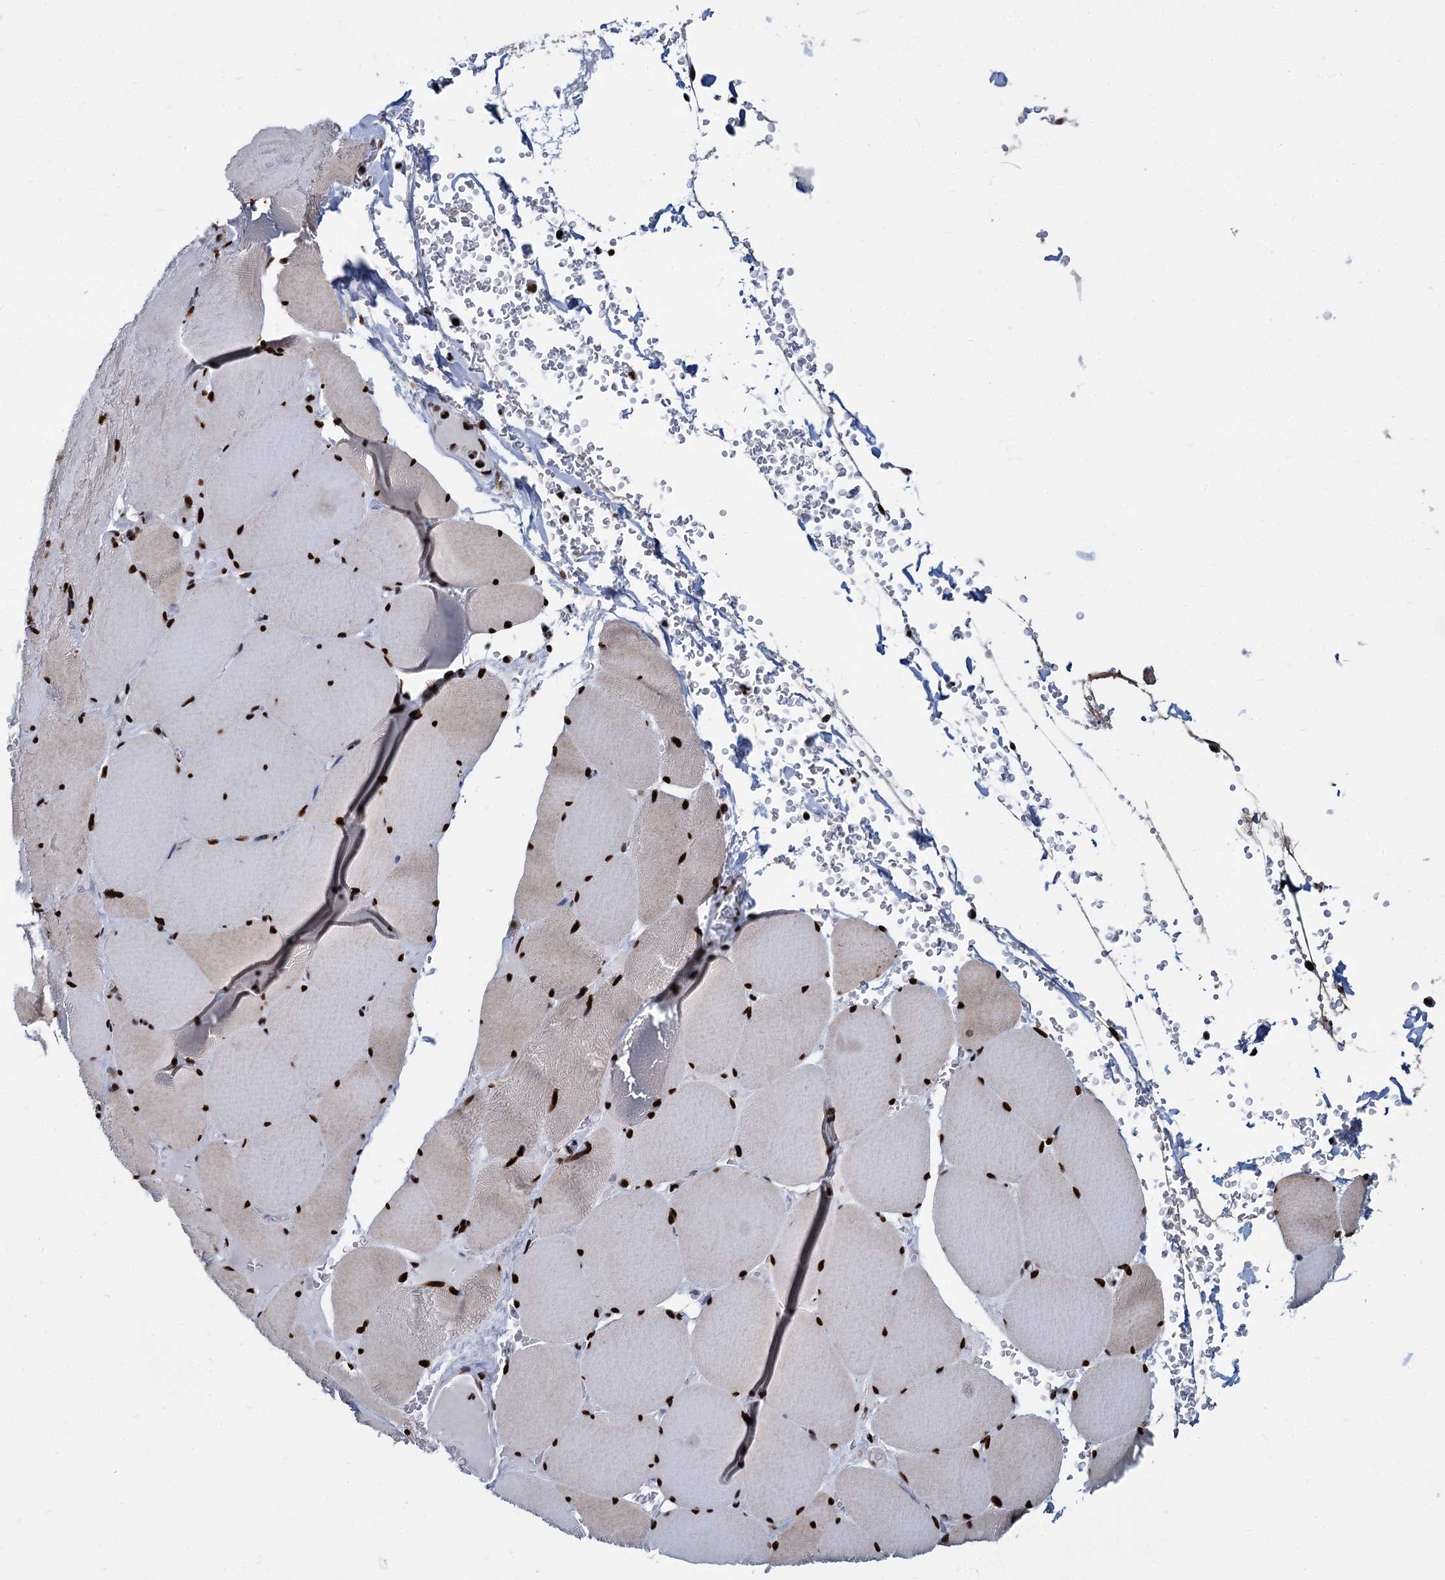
{"staining": {"intensity": "strong", "quantity": ">75%", "location": "nuclear"}, "tissue": "skeletal muscle", "cell_type": "Myocytes", "image_type": "normal", "snomed": [{"axis": "morphology", "description": "Normal tissue, NOS"}, {"axis": "topography", "description": "Skeletal muscle"}, {"axis": "topography", "description": "Head-Neck"}], "caption": "An image of skeletal muscle stained for a protein demonstrates strong nuclear brown staining in myocytes. The protein of interest is stained brown, and the nuclei are stained in blue (DAB IHC with brightfield microscopy, high magnification).", "gene": "DCPS", "patient": {"sex": "male", "age": 66}}